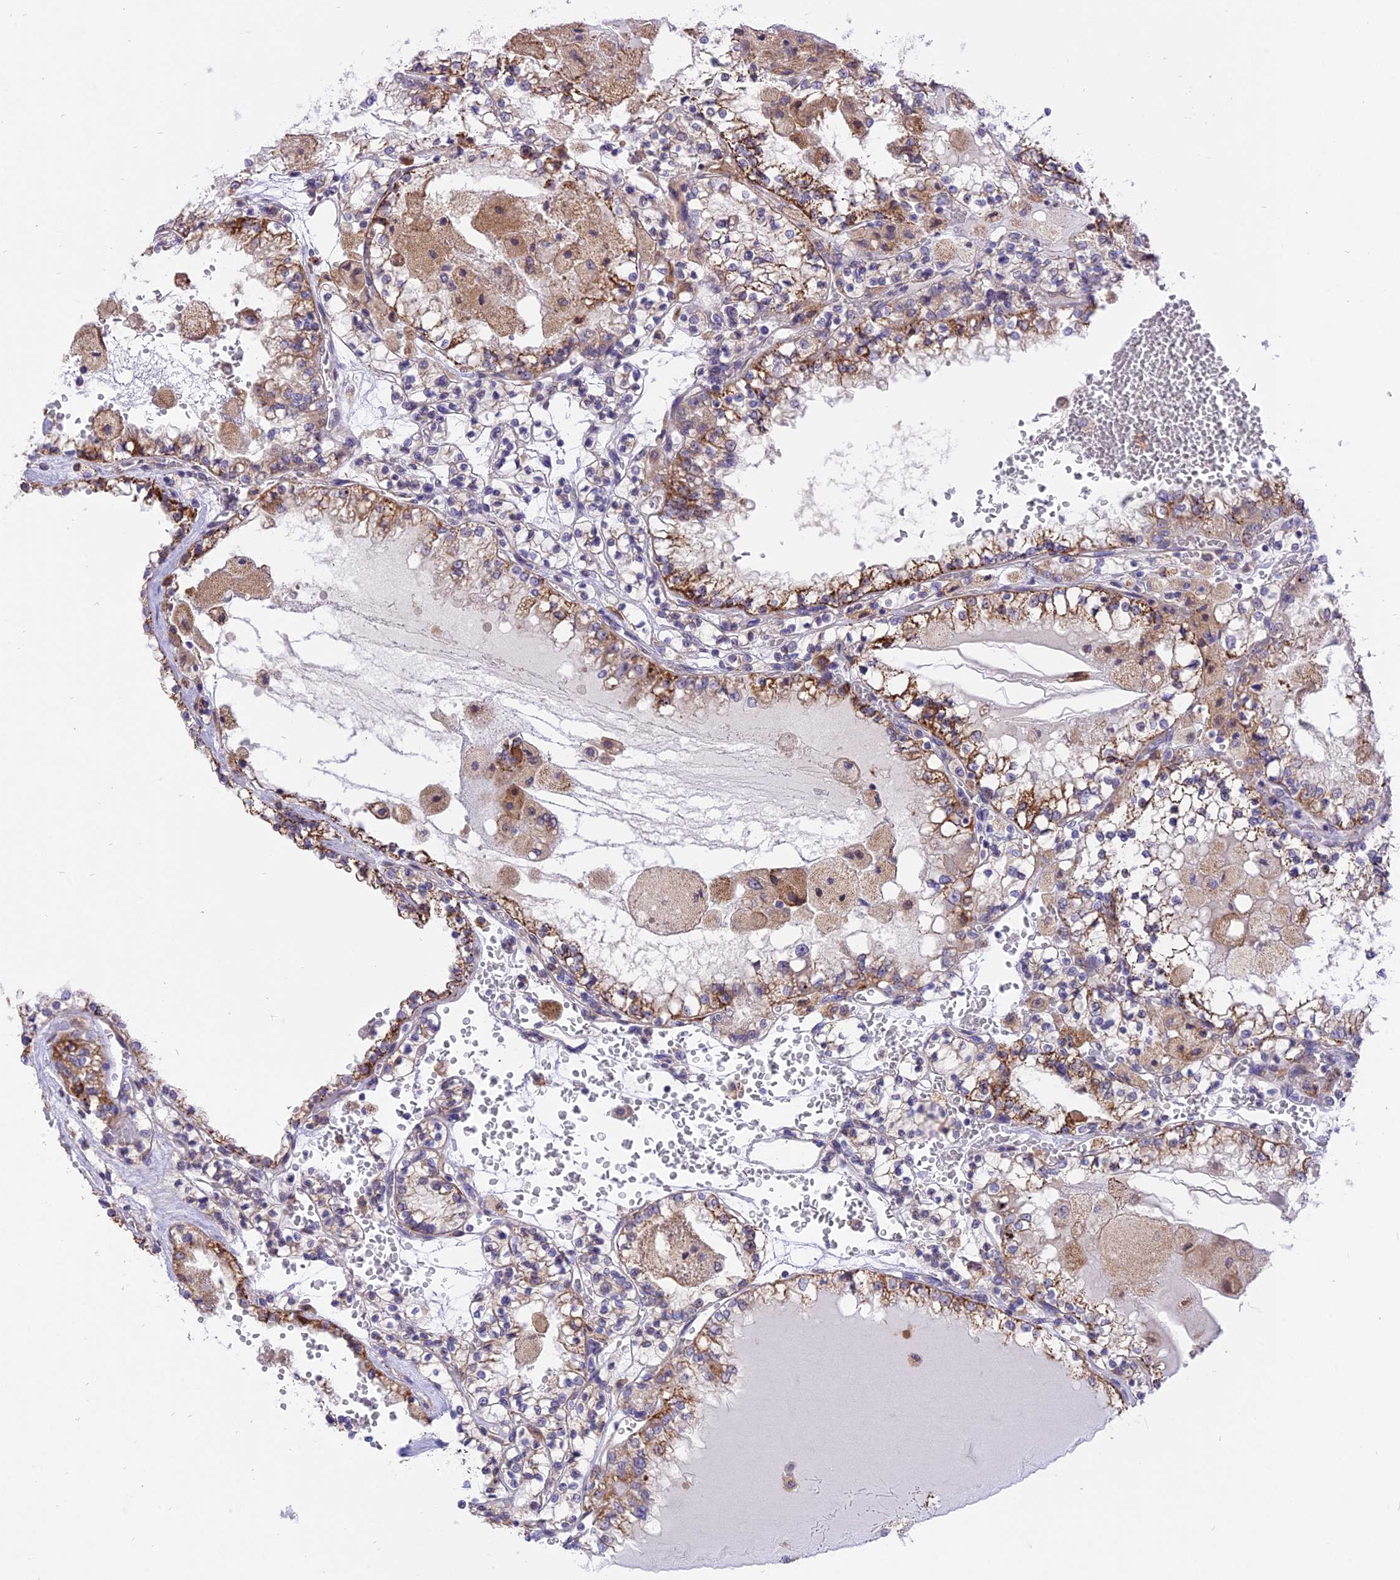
{"staining": {"intensity": "moderate", "quantity": ">75%", "location": "cytoplasmic/membranous"}, "tissue": "renal cancer", "cell_type": "Tumor cells", "image_type": "cancer", "snomed": [{"axis": "morphology", "description": "Adenocarcinoma, NOS"}, {"axis": "topography", "description": "Kidney"}], "caption": "Renal cancer (adenocarcinoma) stained with a brown dye shows moderate cytoplasmic/membranous positive positivity in approximately >75% of tumor cells.", "gene": "ARMCX6", "patient": {"sex": "female", "age": 56}}